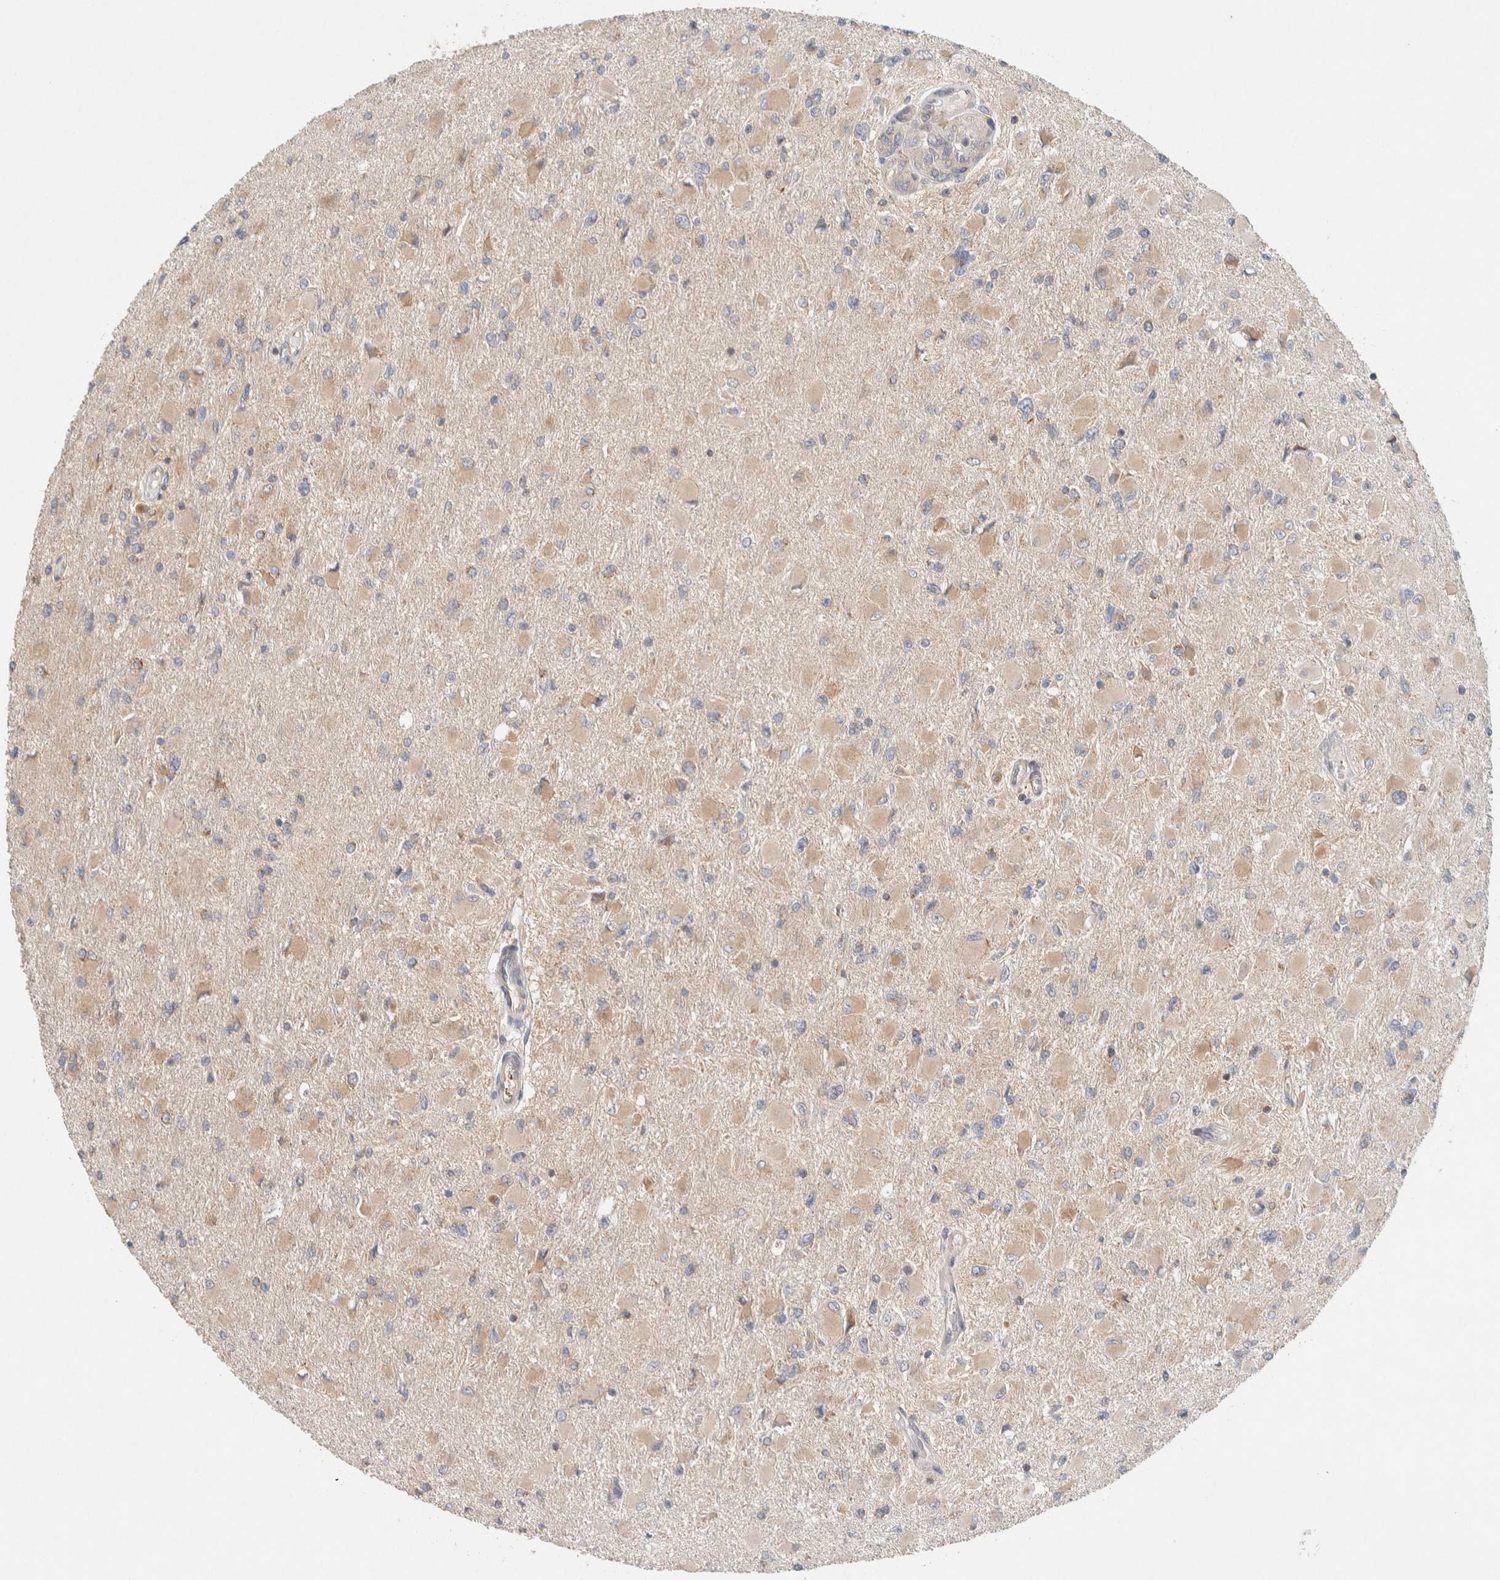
{"staining": {"intensity": "weak", "quantity": ">75%", "location": "cytoplasmic/membranous"}, "tissue": "glioma", "cell_type": "Tumor cells", "image_type": "cancer", "snomed": [{"axis": "morphology", "description": "Glioma, malignant, High grade"}, {"axis": "topography", "description": "Cerebral cortex"}], "caption": "Immunohistochemistry (IHC) image of neoplastic tissue: human glioma stained using immunohistochemistry (IHC) demonstrates low levels of weak protein expression localized specifically in the cytoplasmic/membranous of tumor cells, appearing as a cytoplasmic/membranous brown color.", "gene": "KIF9", "patient": {"sex": "female", "age": 36}}